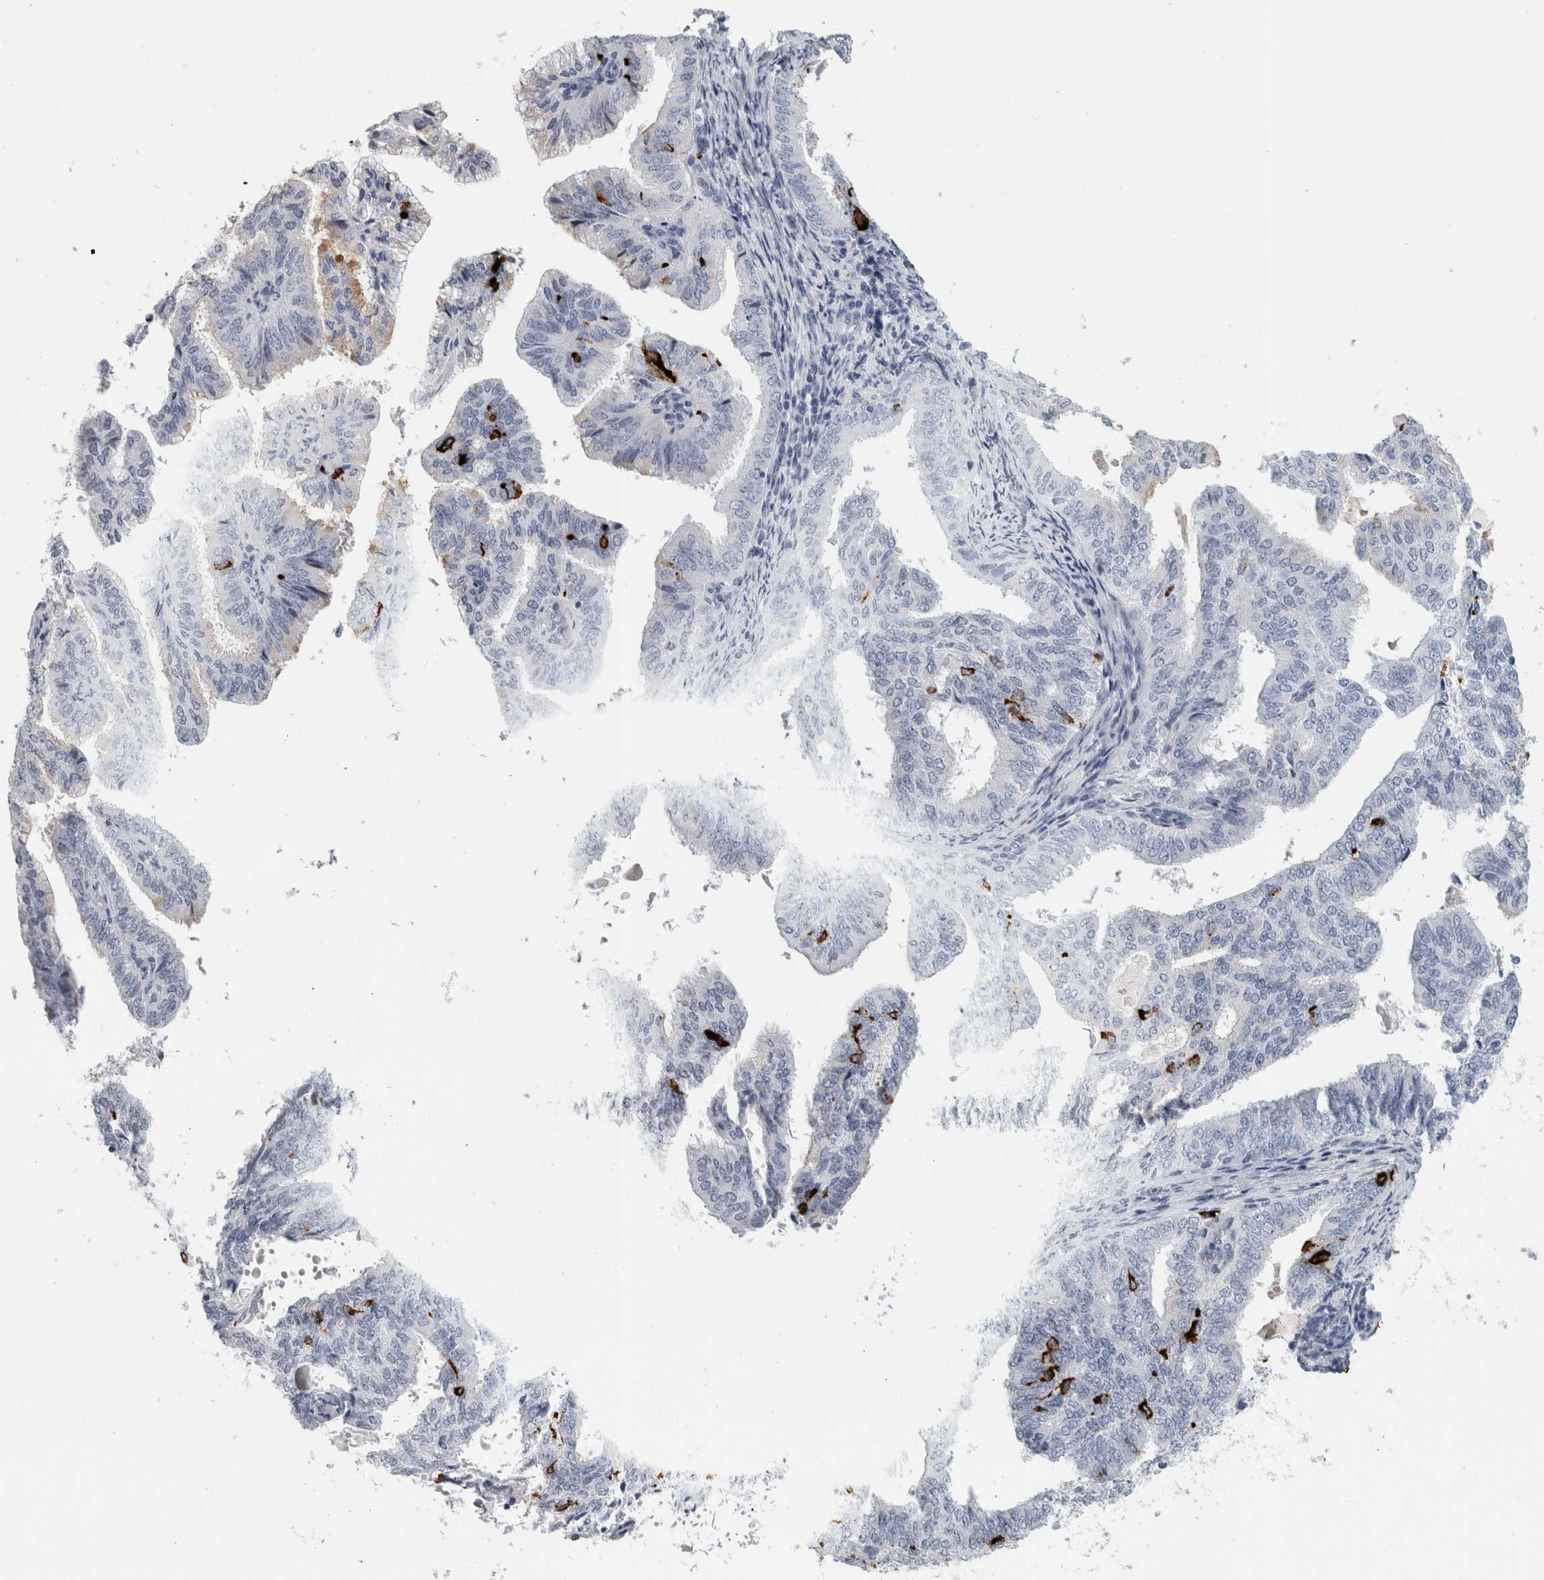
{"staining": {"intensity": "strong", "quantity": "<25%", "location": "cytoplasmic/membranous"}, "tissue": "endometrial cancer", "cell_type": "Tumor cells", "image_type": "cancer", "snomed": [{"axis": "morphology", "description": "Adenocarcinoma, NOS"}, {"axis": "topography", "description": "Endometrium"}], "caption": "Immunohistochemical staining of endometrial adenocarcinoma reveals strong cytoplasmic/membranous protein positivity in about <25% of tumor cells. The protein of interest is shown in brown color, while the nuclei are stained blue.", "gene": "CPE", "patient": {"sex": "female", "age": 58}}